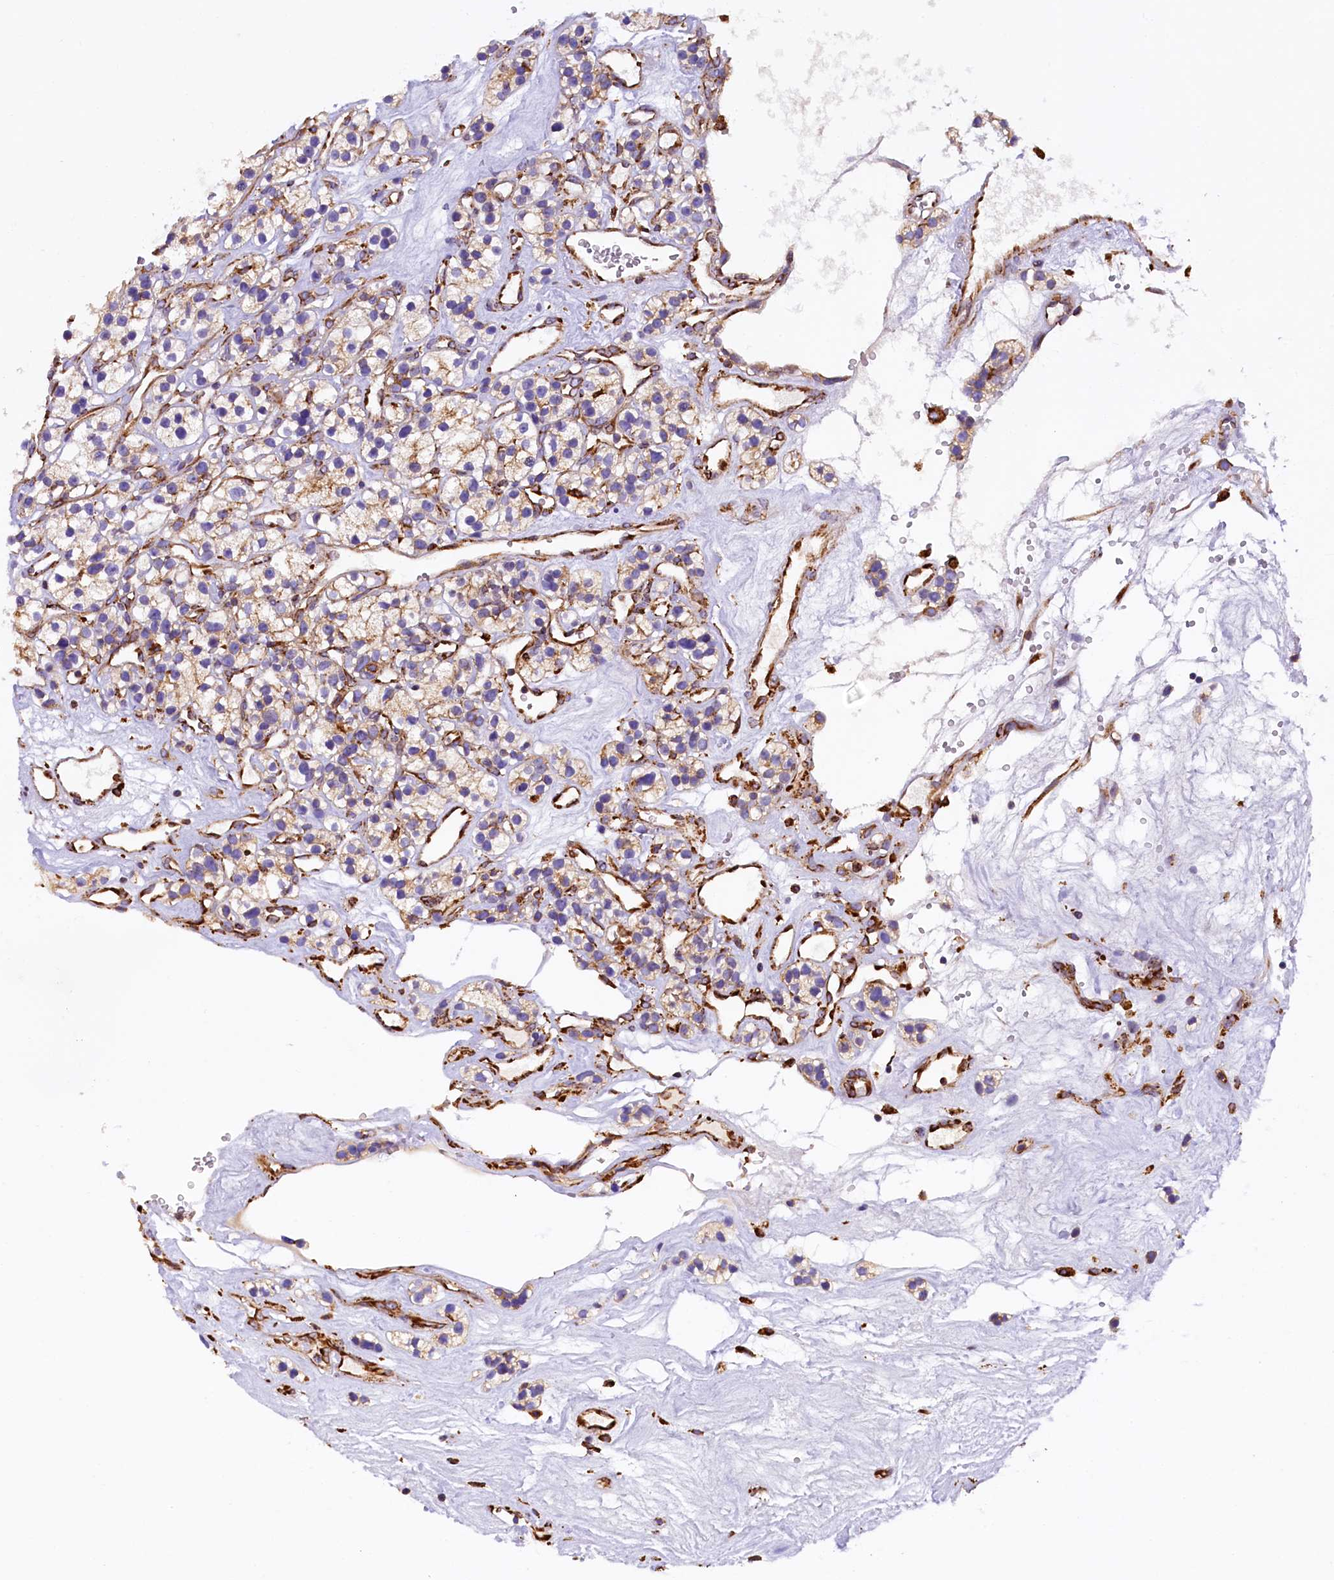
{"staining": {"intensity": "moderate", "quantity": "25%-75%", "location": "cytoplasmic/membranous"}, "tissue": "renal cancer", "cell_type": "Tumor cells", "image_type": "cancer", "snomed": [{"axis": "morphology", "description": "Adenocarcinoma, NOS"}, {"axis": "topography", "description": "Kidney"}], "caption": "The photomicrograph displays a brown stain indicating the presence of a protein in the cytoplasmic/membranous of tumor cells in renal cancer.", "gene": "CAPS2", "patient": {"sex": "female", "age": 57}}